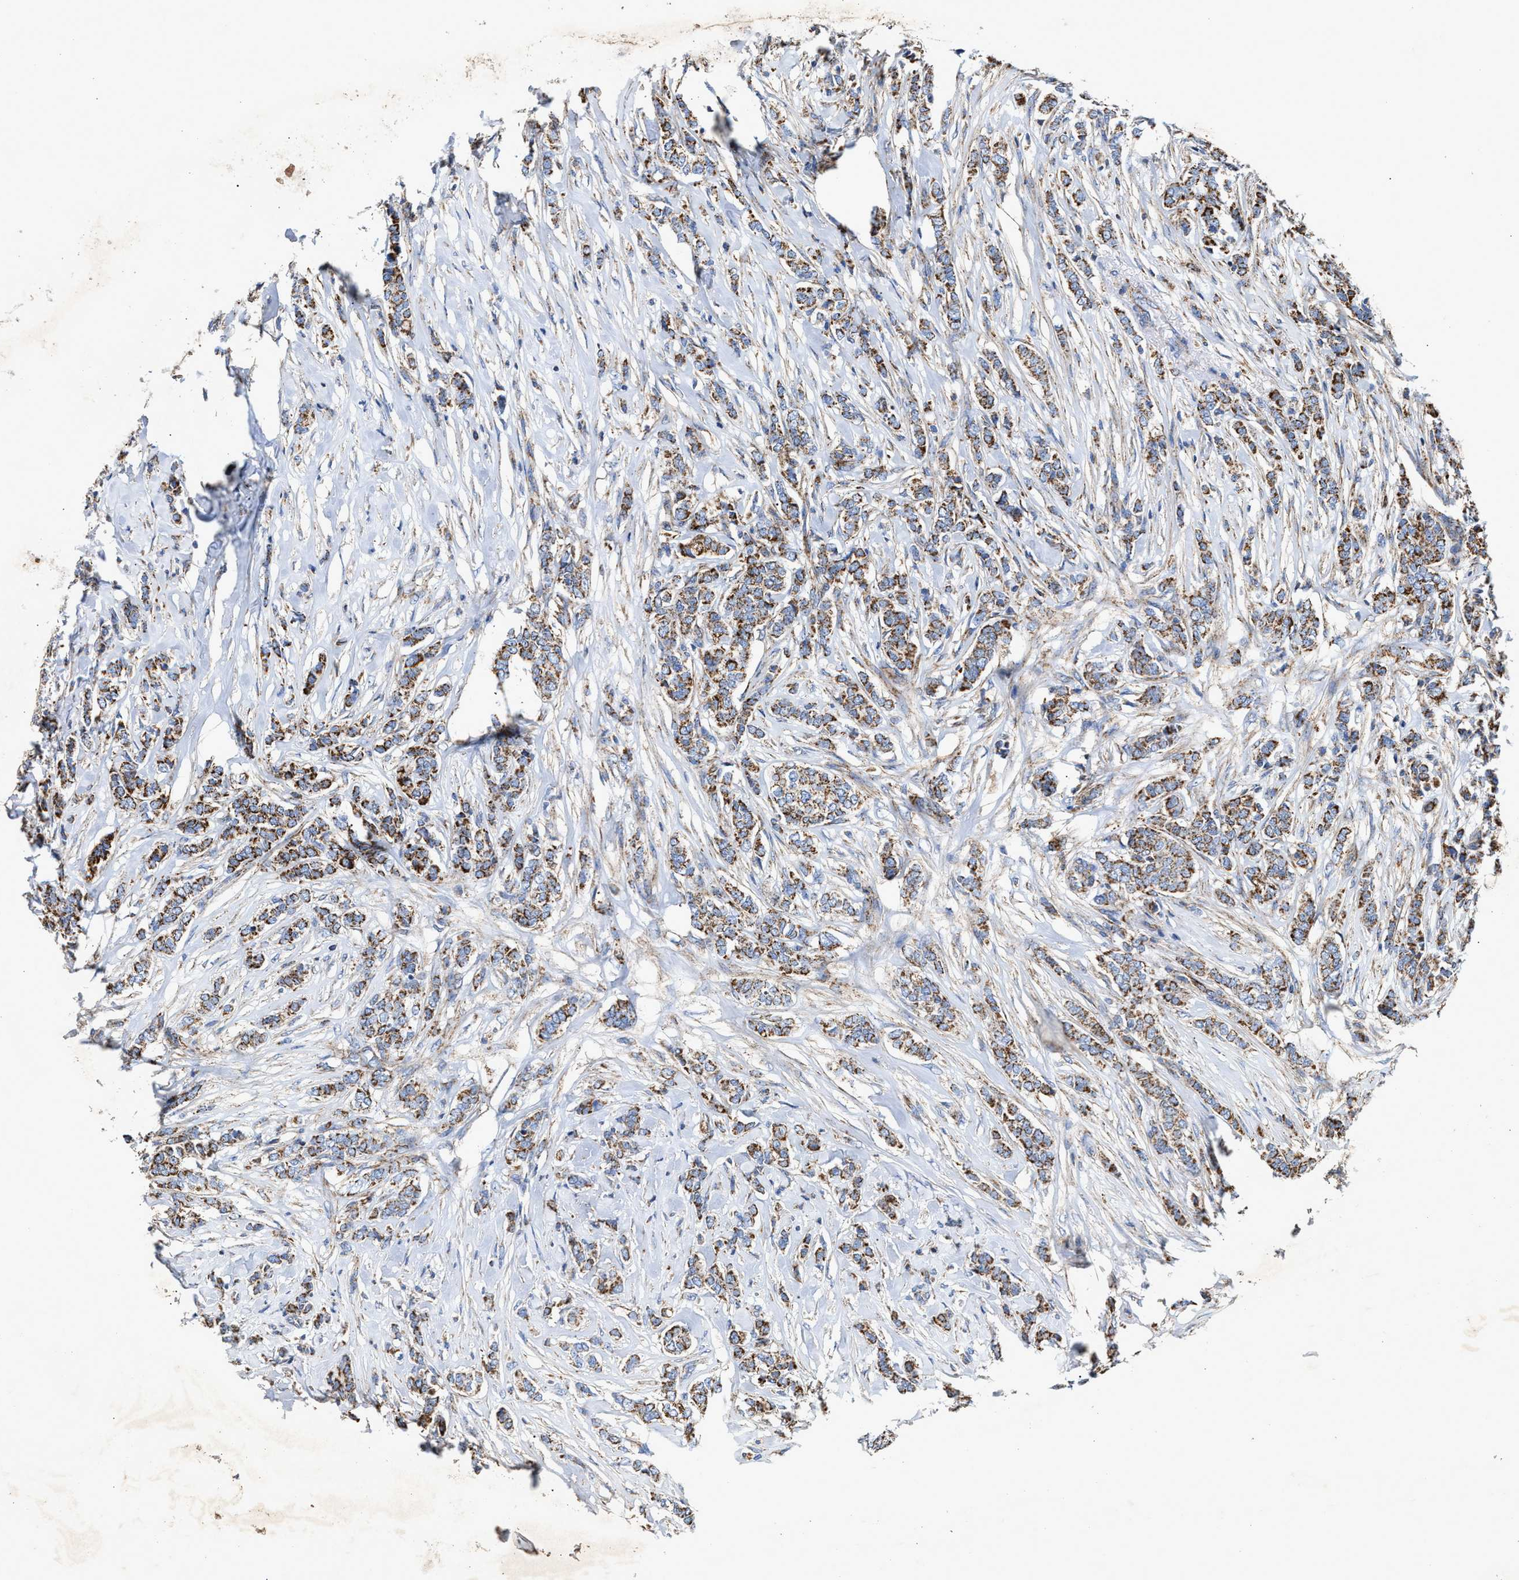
{"staining": {"intensity": "moderate", "quantity": ">75%", "location": "cytoplasmic/membranous"}, "tissue": "breast cancer", "cell_type": "Tumor cells", "image_type": "cancer", "snomed": [{"axis": "morphology", "description": "Lobular carcinoma"}, {"axis": "topography", "description": "Skin"}, {"axis": "topography", "description": "Breast"}], "caption": "Breast cancer stained for a protein (brown) reveals moderate cytoplasmic/membranous positive staining in about >75% of tumor cells.", "gene": "MECR", "patient": {"sex": "female", "age": 46}}